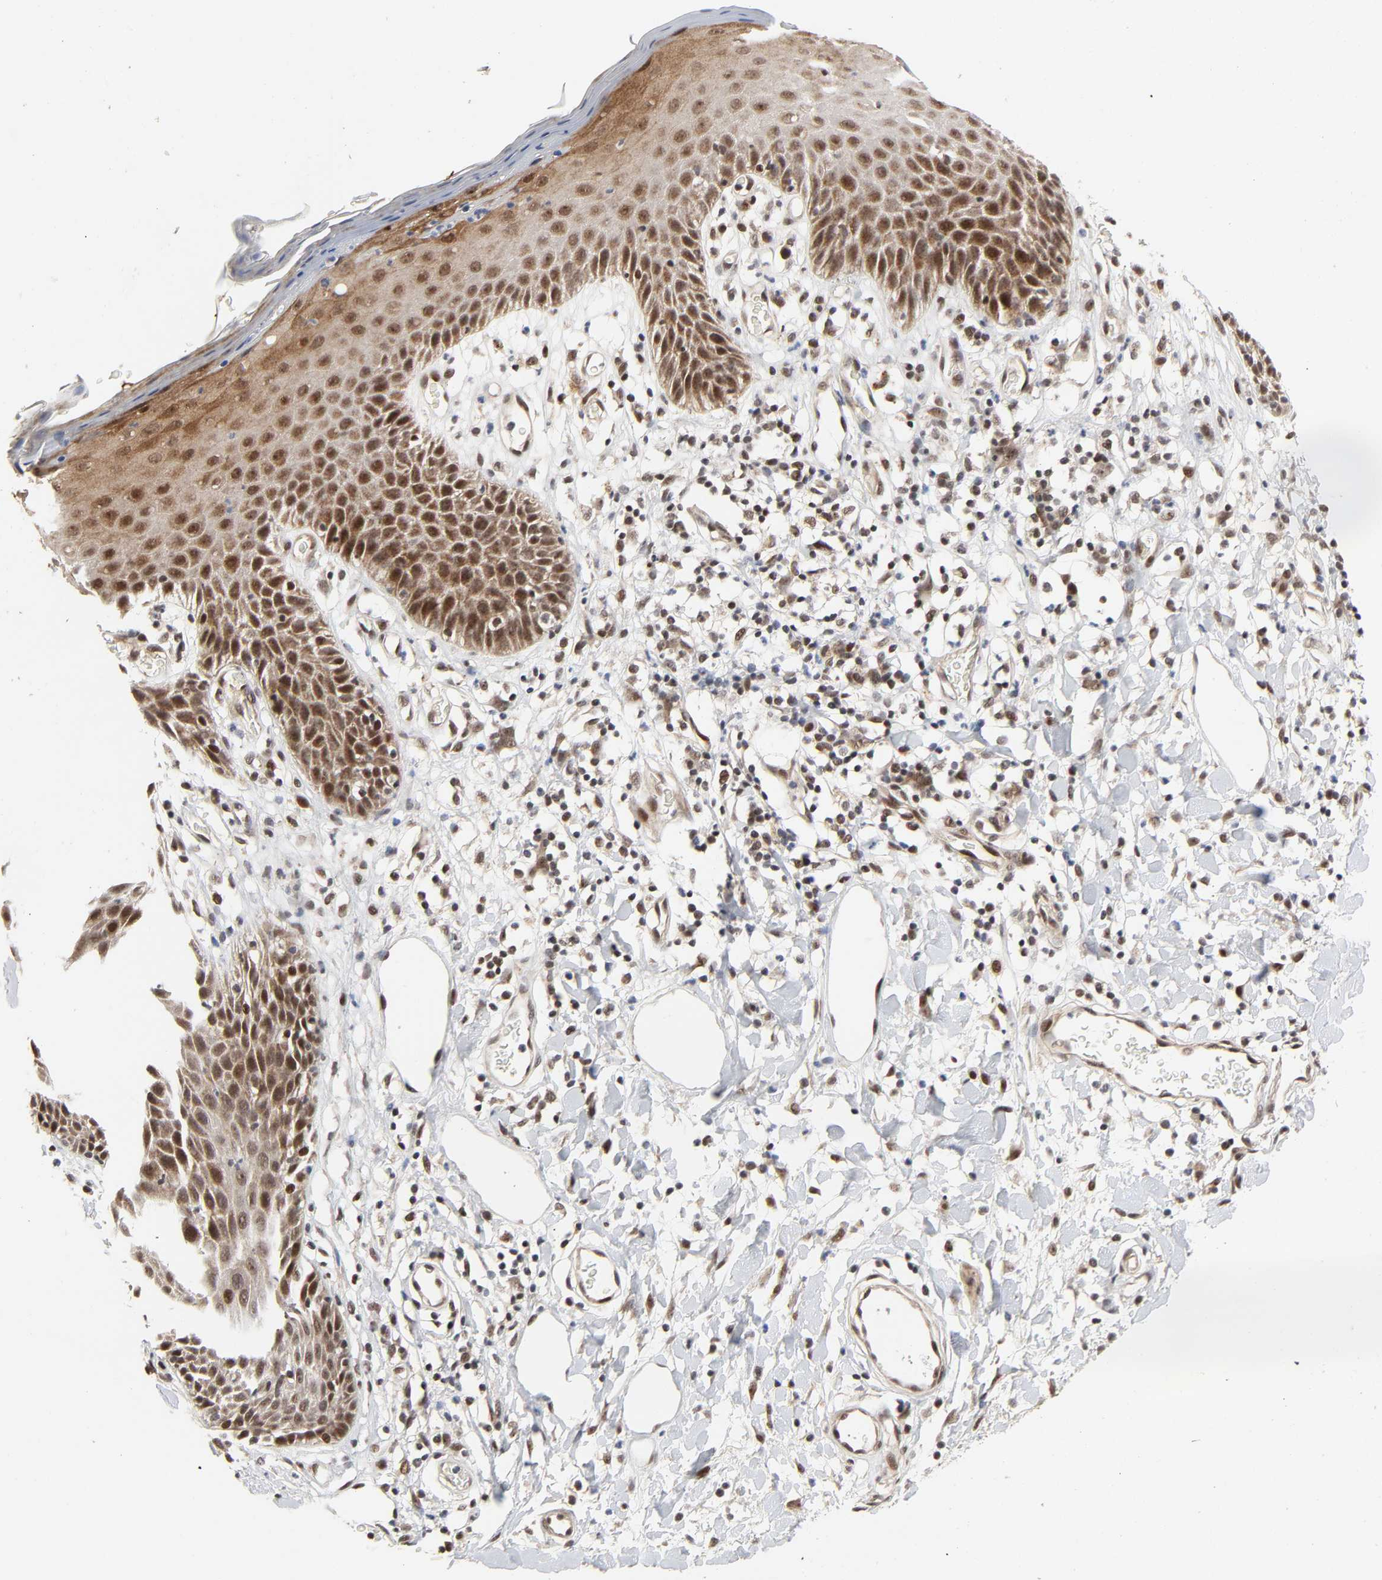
{"staining": {"intensity": "strong", "quantity": ">75%", "location": "cytoplasmic/membranous,nuclear"}, "tissue": "skin", "cell_type": "Epidermal cells", "image_type": "normal", "snomed": [{"axis": "morphology", "description": "Normal tissue, NOS"}, {"axis": "topography", "description": "Vulva"}, {"axis": "topography", "description": "Peripheral nerve tissue"}], "caption": "A brown stain shows strong cytoplasmic/membranous,nuclear expression of a protein in epidermal cells of unremarkable skin.", "gene": "ZKSCAN8", "patient": {"sex": "female", "age": 68}}